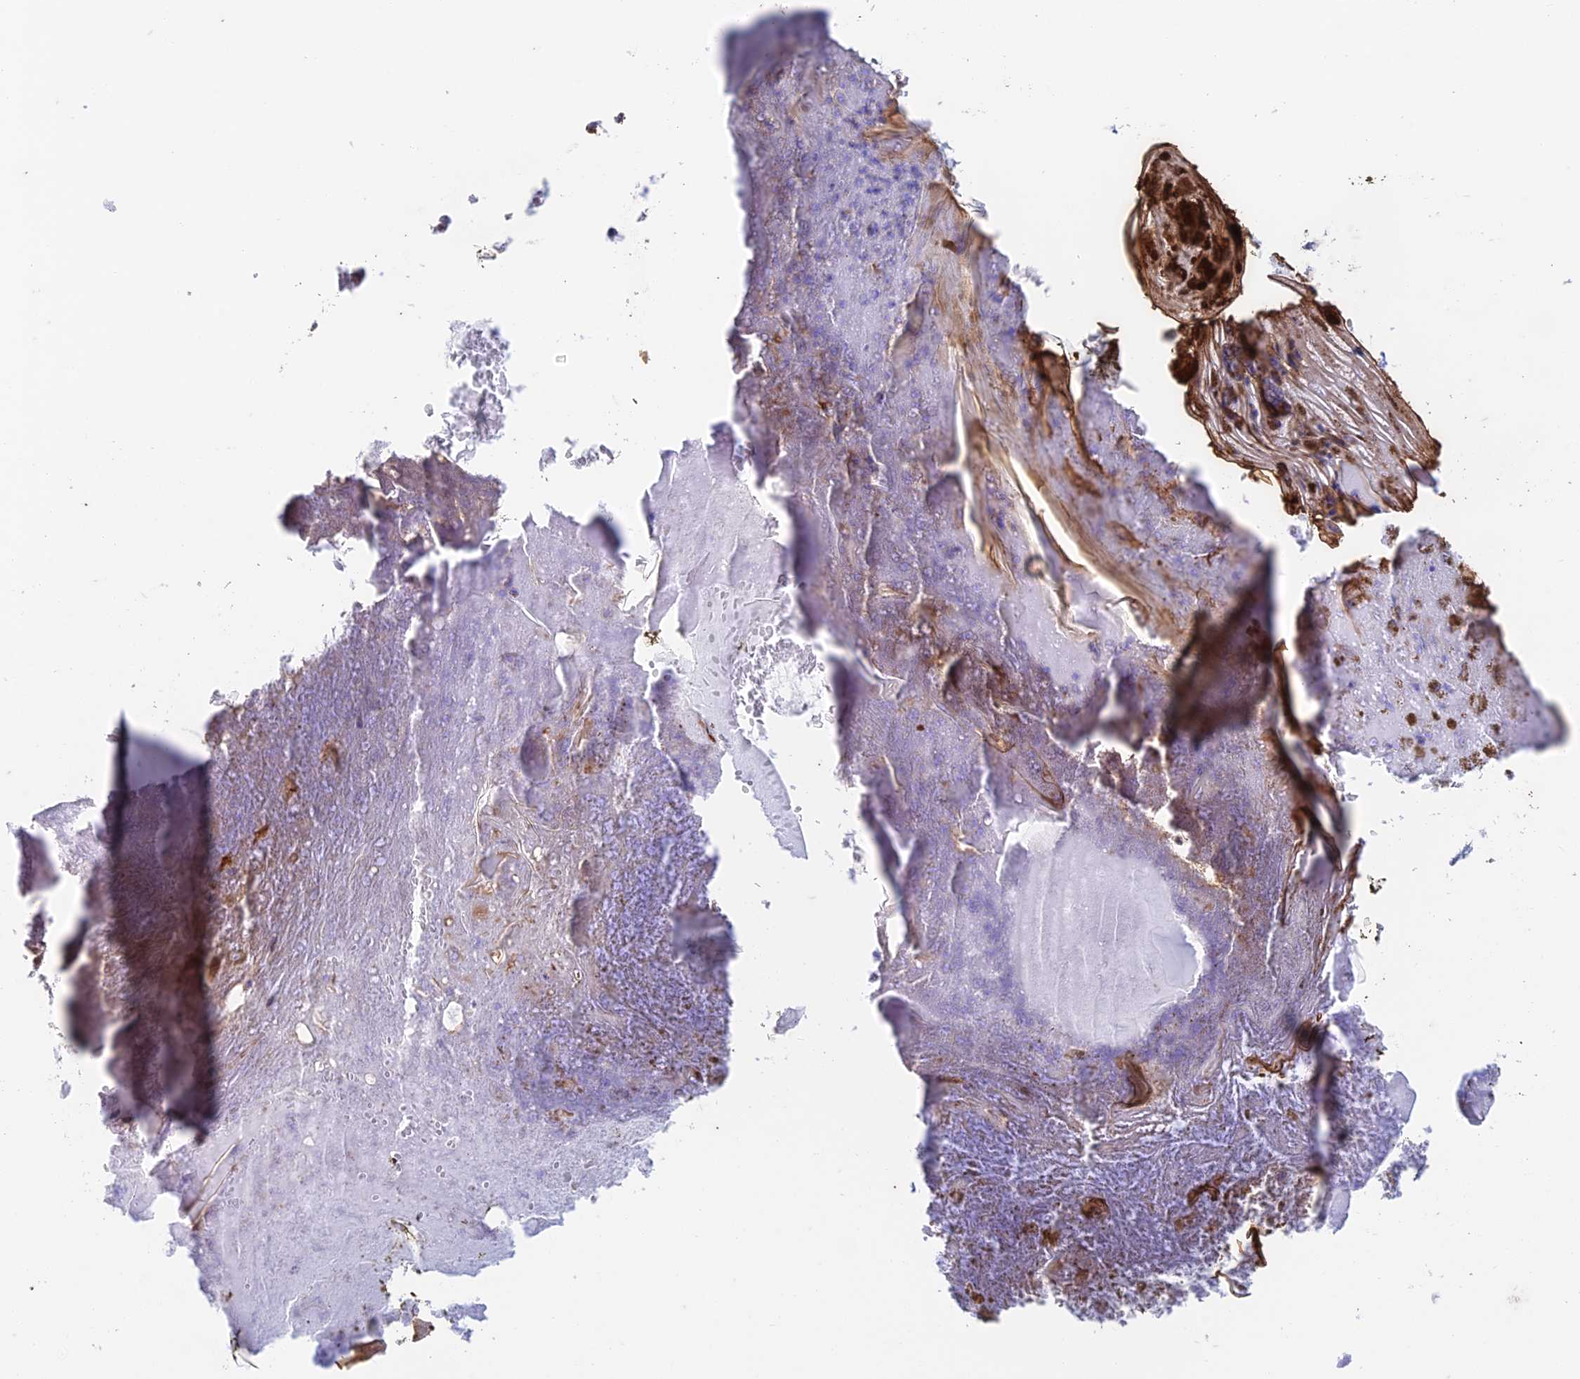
{"staining": {"intensity": "negative", "quantity": "none", "location": "none"}, "tissue": "melanoma", "cell_type": "Tumor cells", "image_type": "cancer", "snomed": [{"axis": "morphology", "description": "Malignant melanoma, NOS"}, {"axis": "topography", "description": "Skin"}], "caption": "Tumor cells are negative for brown protein staining in malignant melanoma. (DAB immunohistochemistry (IHC) visualized using brightfield microscopy, high magnification).", "gene": "FGF7", "patient": {"sex": "male", "age": 88}}